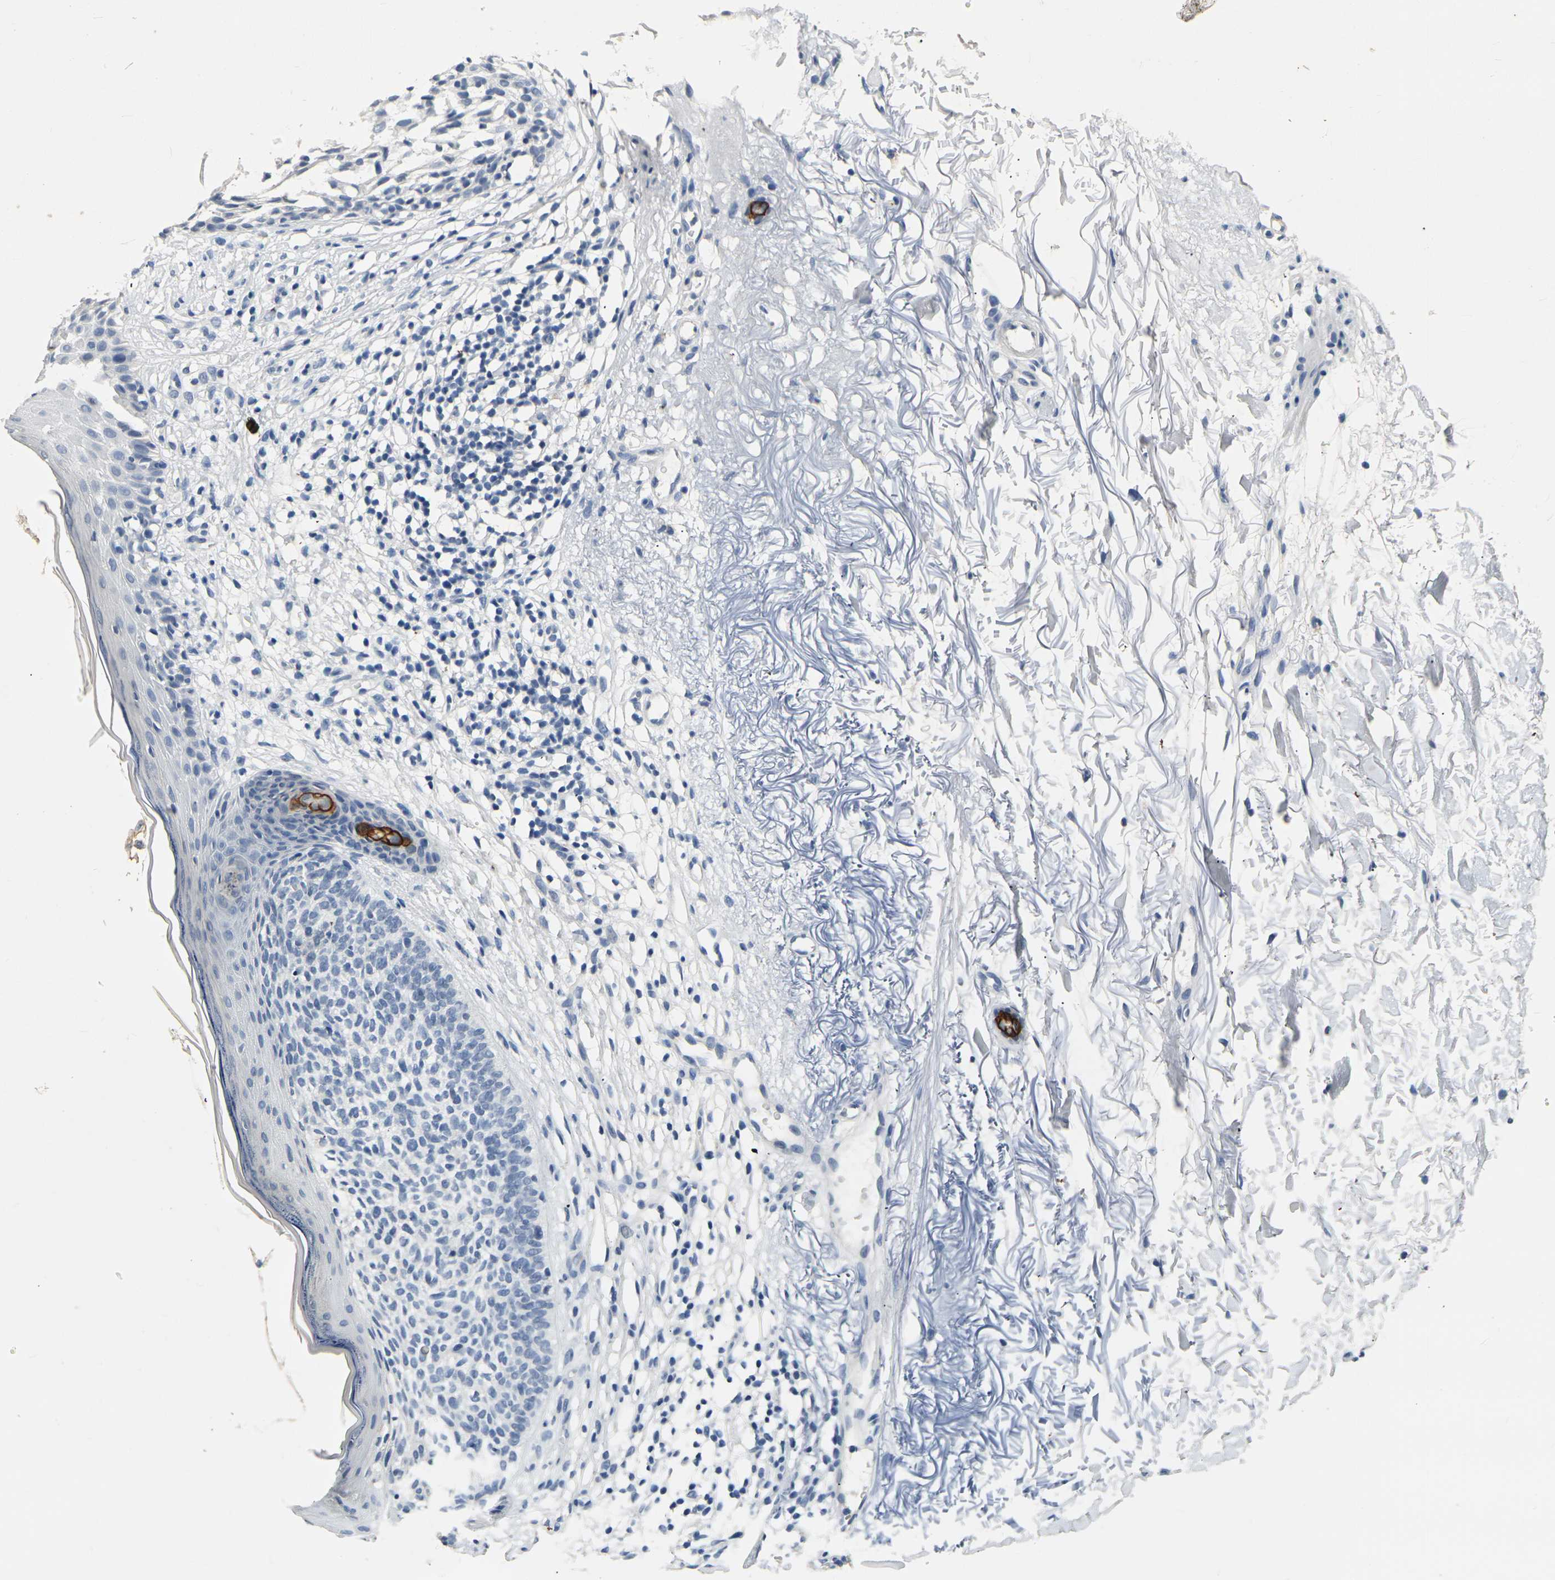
{"staining": {"intensity": "negative", "quantity": "none", "location": "none"}, "tissue": "skin cancer", "cell_type": "Tumor cells", "image_type": "cancer", "snomed": [{"axis": "morphology", "description": "Basal cell carcinoma"}, {"axis": "topography", "description": "Skin"}], "caption": "An IHC image of basal cell carcinoma (skin) is shown. There is no staining in tumor cells of basal cell carcinoma (skin). (Brightfield microscopy of DAB IHC at high magnification).", "gene": "CLDN7", "patient": {"sex": "female", "age": 70}}